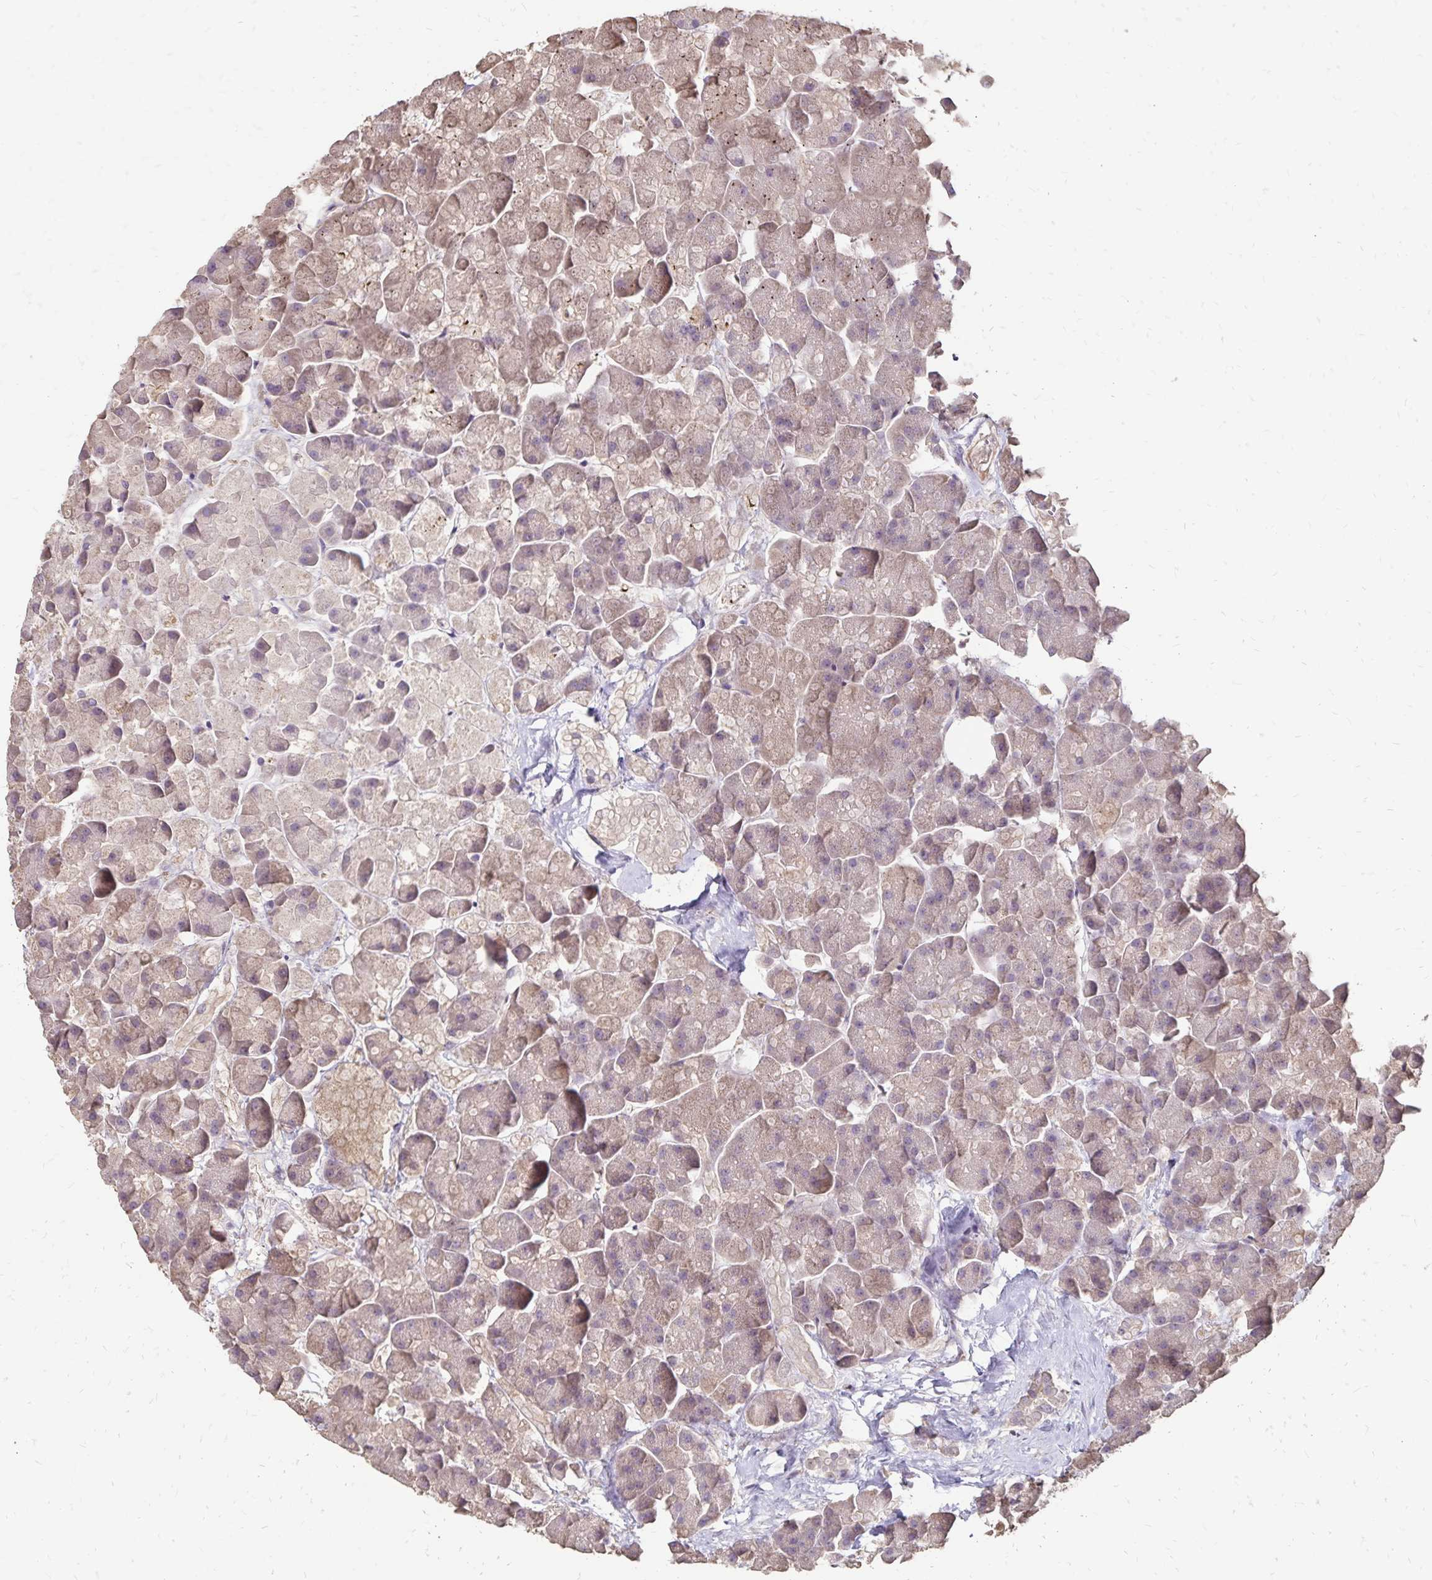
{"staining": {"intensity": "weak", "quantity": "25%-75%", "location": "cytoplasmic/membranous,nuclear"}, "tissue": "pancreas", "cell_type": "Exocrine glandular cells", "image_type": "normal", "snomed": [{"axis": "morphology", "description": "Normal tissue, NOS"}, {"axis": "topography", "description": "Pancreas"}, {"axis": "topography", "description": "Peripheral nerve tissue"}], "caption": "Normal pancreas demonstrates weak cytoplasmic/membranous,nuclear positivity in about 25%-75% of exocrine glandular cells, visualized by immunohistochemistry.", "gene": "EMC10", "patient": {"sex": "male", "age": 54}}